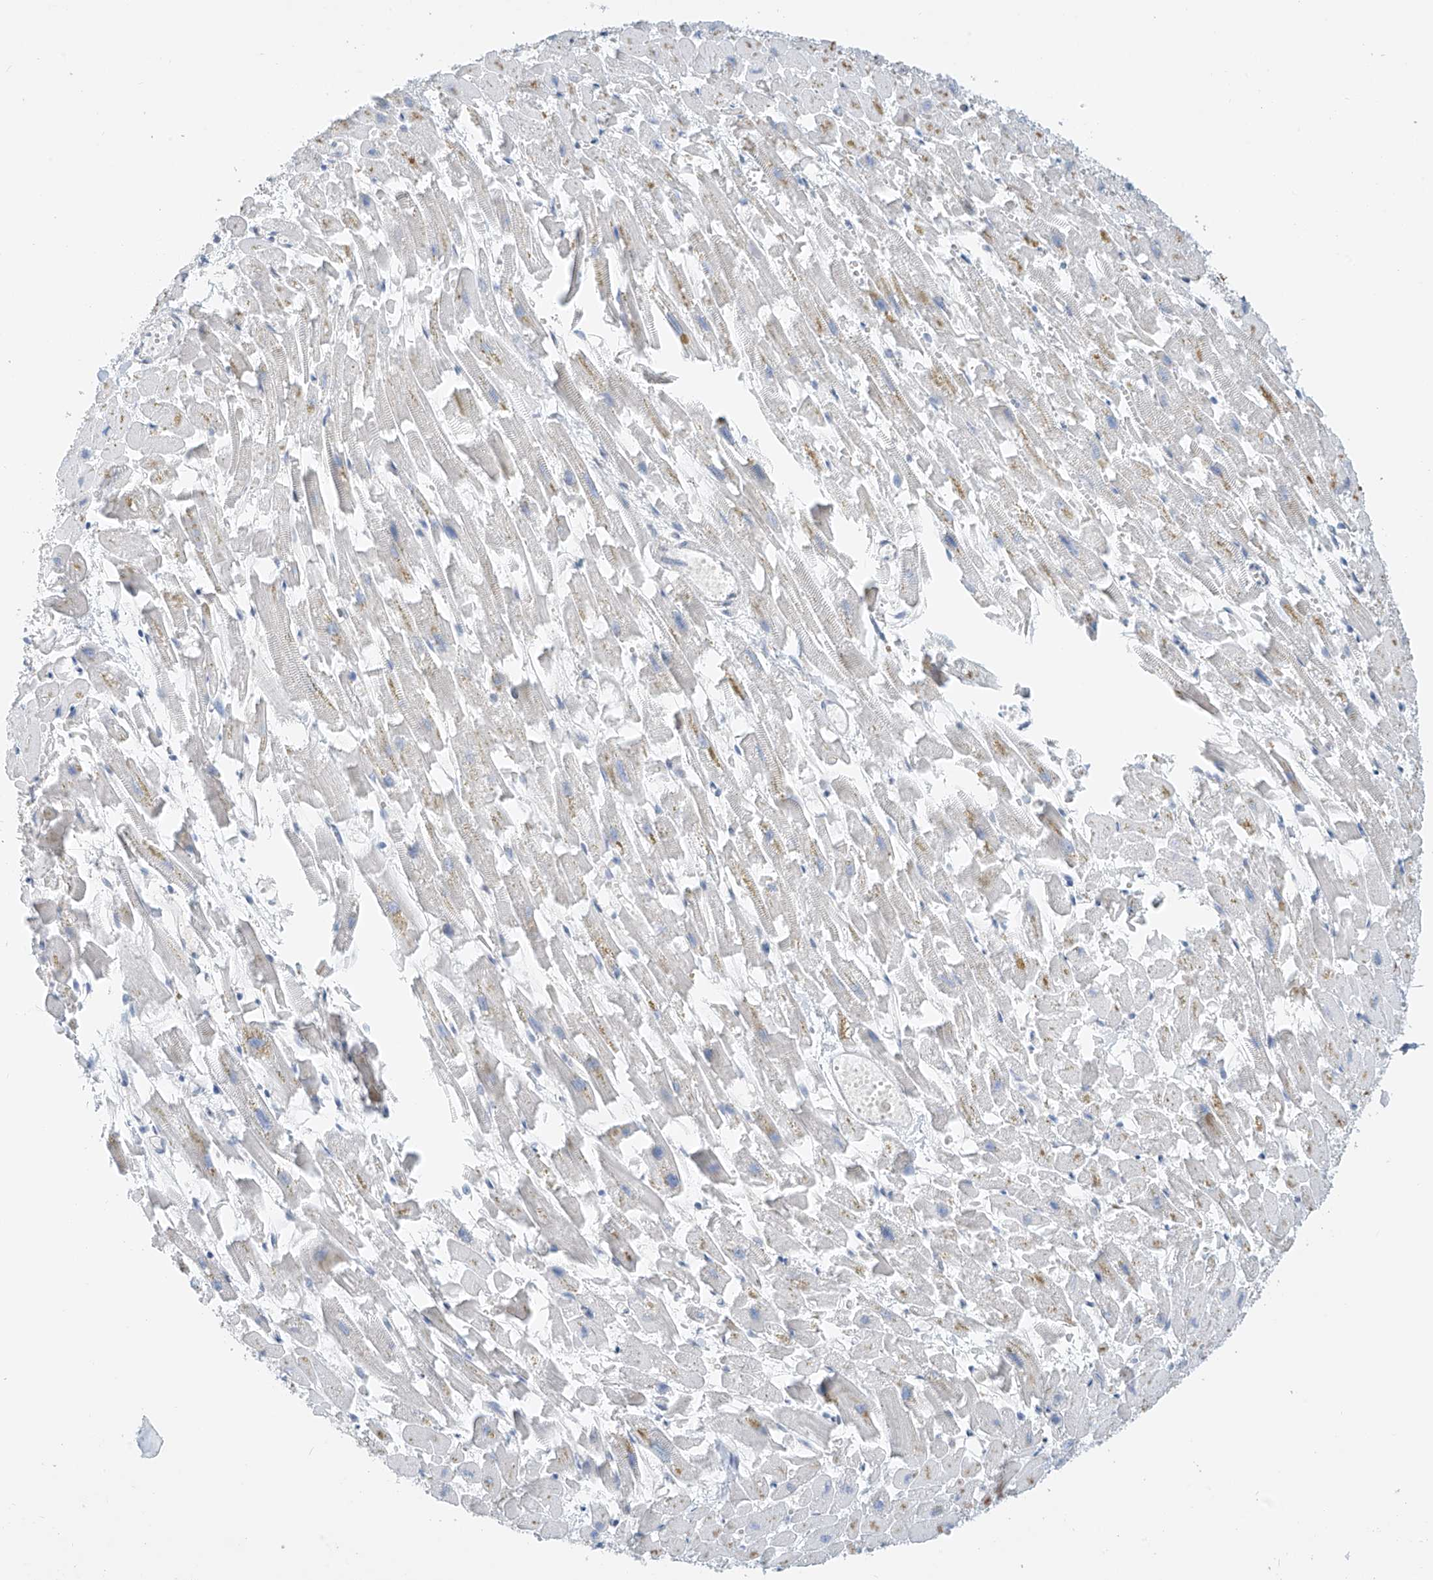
{"staining": {"intensity": "negative", "quantity": "none", "location": "none"}, "tissue": "heart muscle", "cell_type": "Cardiomyocytes", "image_type": "normal", "snomed": [{"axis": "morphology", "description": "Normal tissue, NOS"}, {"axis": "topography", "description": "Heart"}], "caption": "A high-resolution histopathology image shows immunohistochemistry staining of benign heart muscle, which shows no significant expression in cardiomyocytes.", "gene": "APLF", "patient": {"sex": "female", "age": 64}}